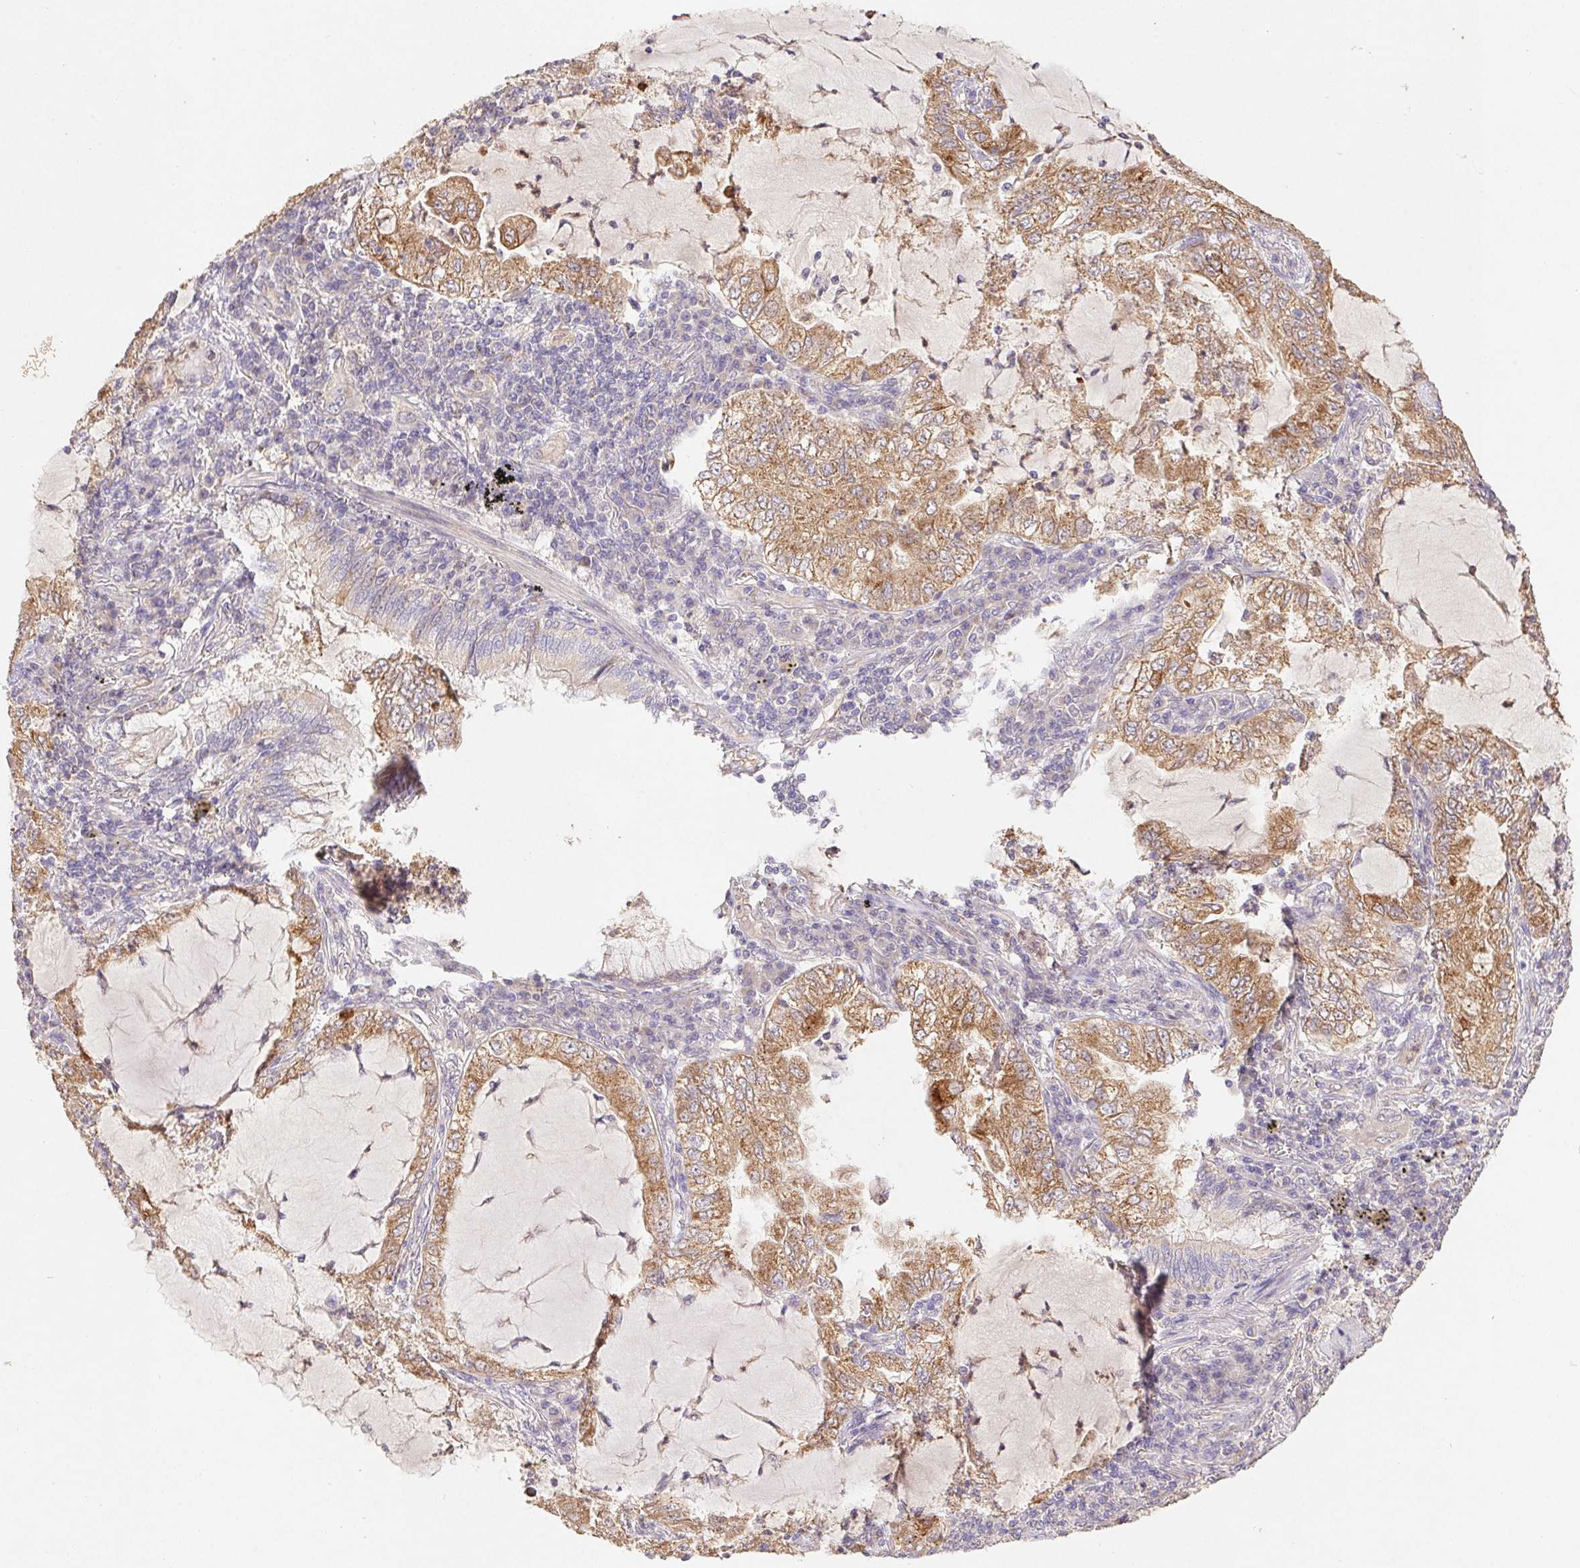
{"staining": {"intensity": "moderate", "quantity": ">75%", "location": "cytoplasmic/membranous"}, "tissue": "lung cancer", "cell_type": "Tumor cells", "image_type": "cancer", "snomed": [{"axis": "morphology", "description": "Adenocarcinoma, NOS"}, {"axis": "topography", "description": "Lung"}], "caption": "Moderate cytoplasmic/membranous staining for a protein is appreciated in about >75% of tumor cells of lung cancer using immunohistochemistry (IHC).", "gene": "RAB11A", "patient": {"sex": "female", "age": 73}}